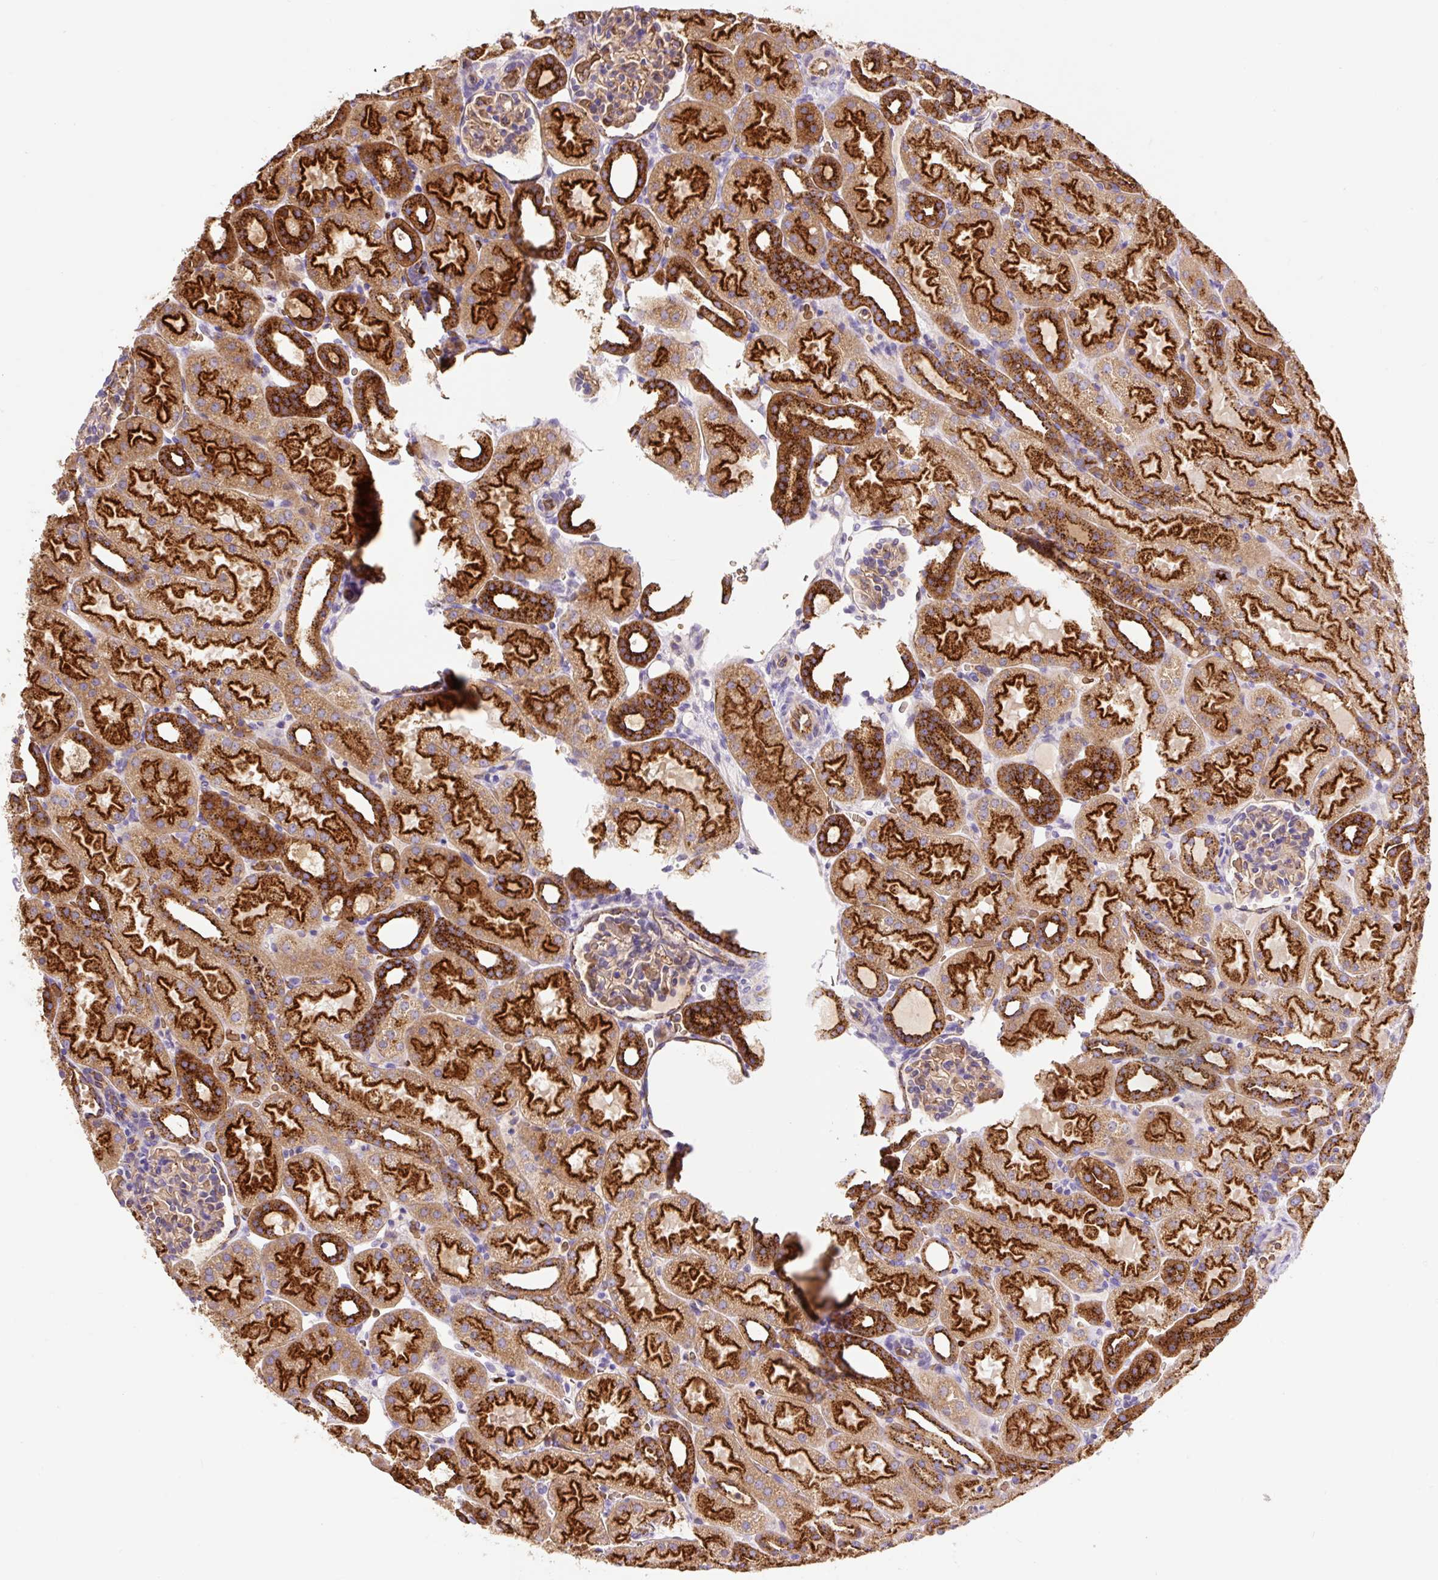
{"staining": {"intensity": "moderate", "quantity": ">75%", "location": "cytoplasmic/membranous"}, "tissue": "kidney", "cell_type": "Cells in glomeruli", "image_type": "normal", "snomed": [{"axis": "morphology", "description": "Normal tissue, NOS"}, {"axis": "topography", "description": "Kidney"}], "caption": "Immunohistochemistry (IHC) (DAB) staining of benign kidney shows moderate cytoplasmic/membranous protein expression in about >75% of cells in glomeruli. The staining was performed using DAB (3,3'-diaminobenzidine), with brown indicating positive protein expression. Nuclei are stained blue with hematoxylin.", "gene": "HIP1R", "patient": {"sex": "male", "age": 2}}